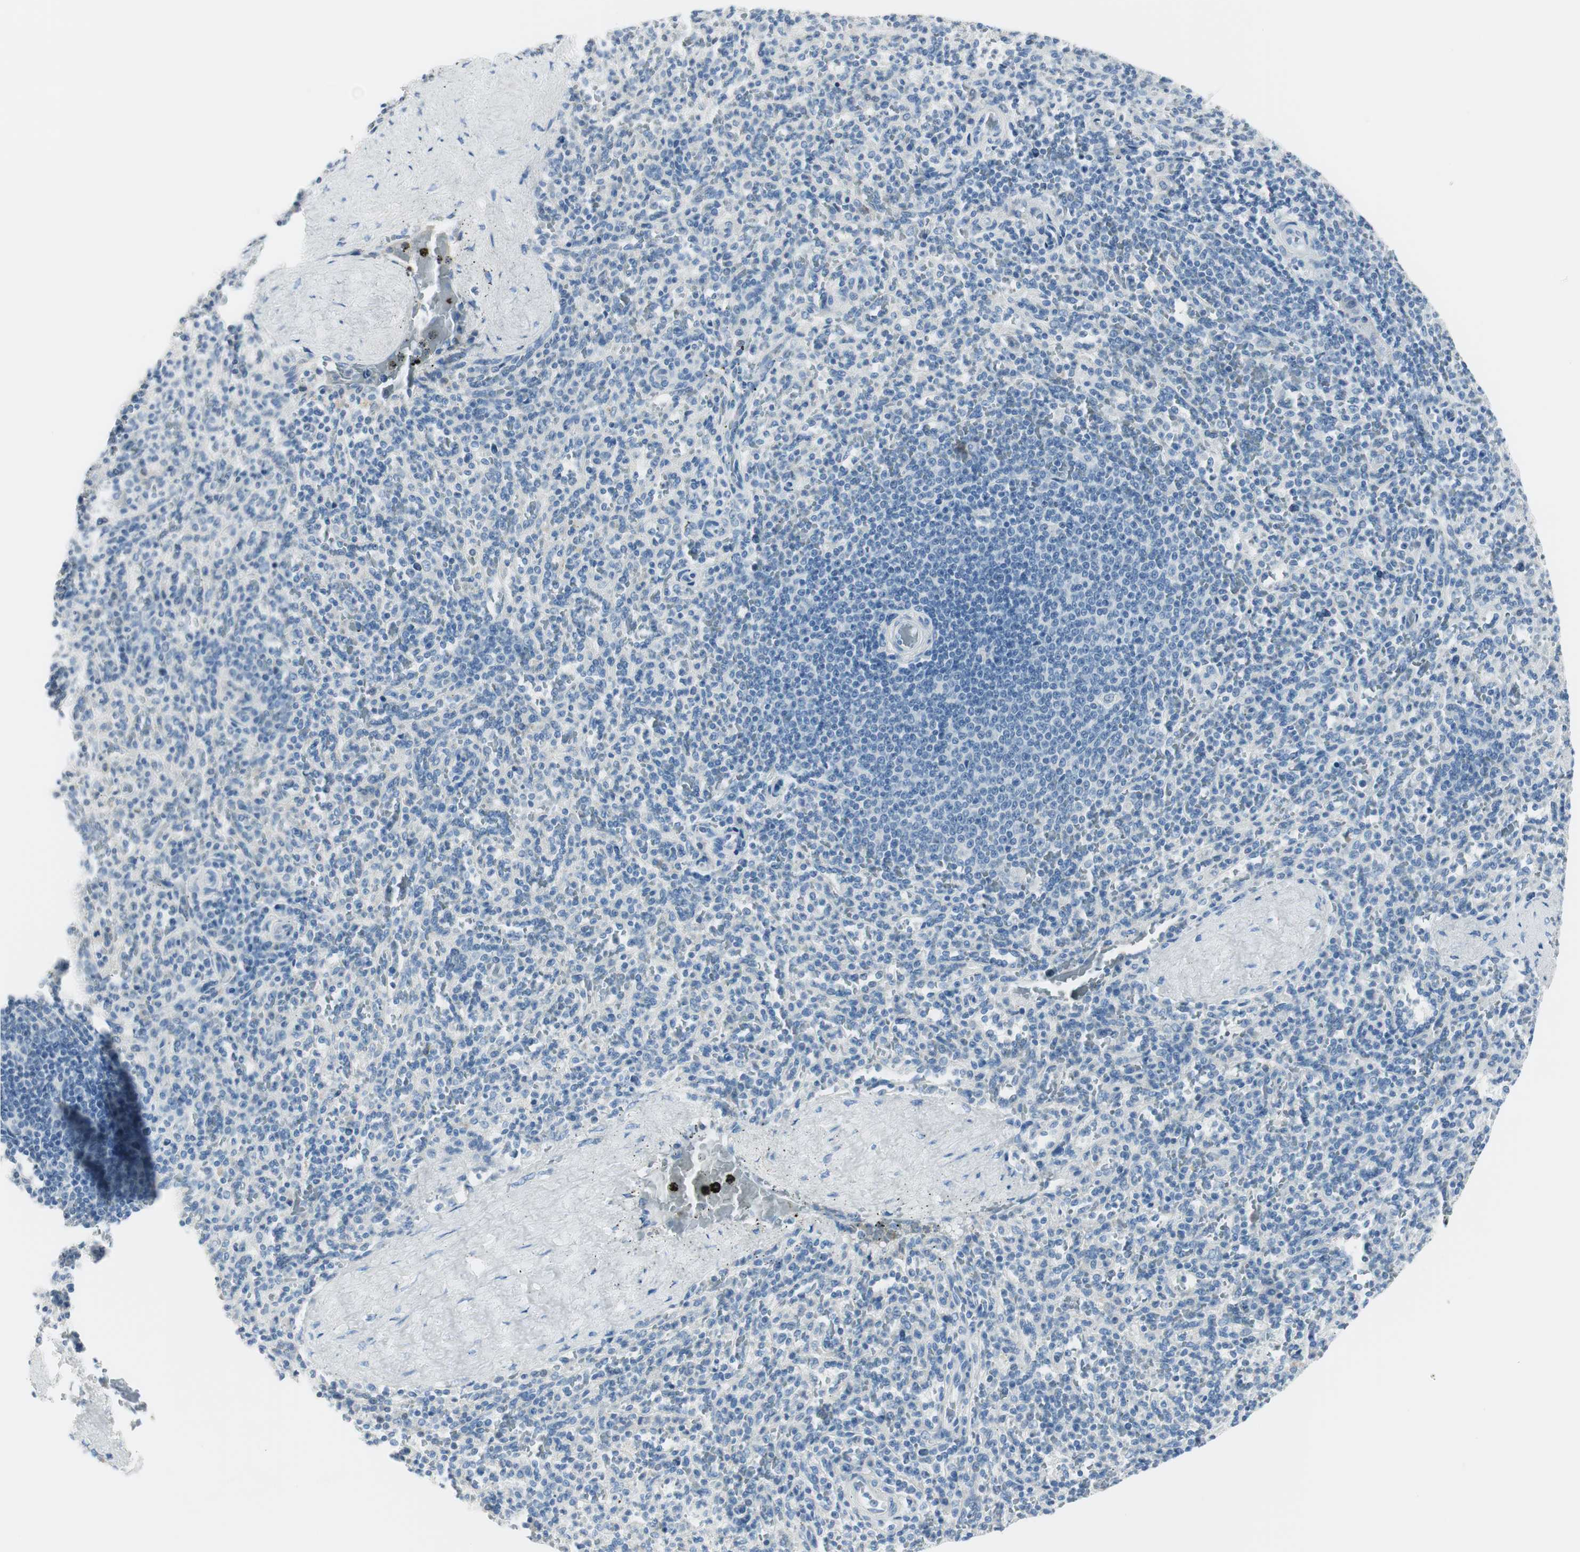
{"staining": {"intensity": "negative", "quantity": "none", "location": "none"}, "tissue": "spleen", "cell_type": "Cells in red pulp", "image_type": "normal", "snomed": [{"axis": "morphology", "description": "Normal tissue, NOS"}, {"axis": "topography", "description": "Spleen"}], "caption": "Image shows no significant protein staining in cells in red pulp of normal spleen. Brightfield microscopy of IHC stained with DAB (brown) and hematoxylin (blue), captured at high magnification.", "gene": "DLG4", "patient": {"sex": "male", "age": 36}}